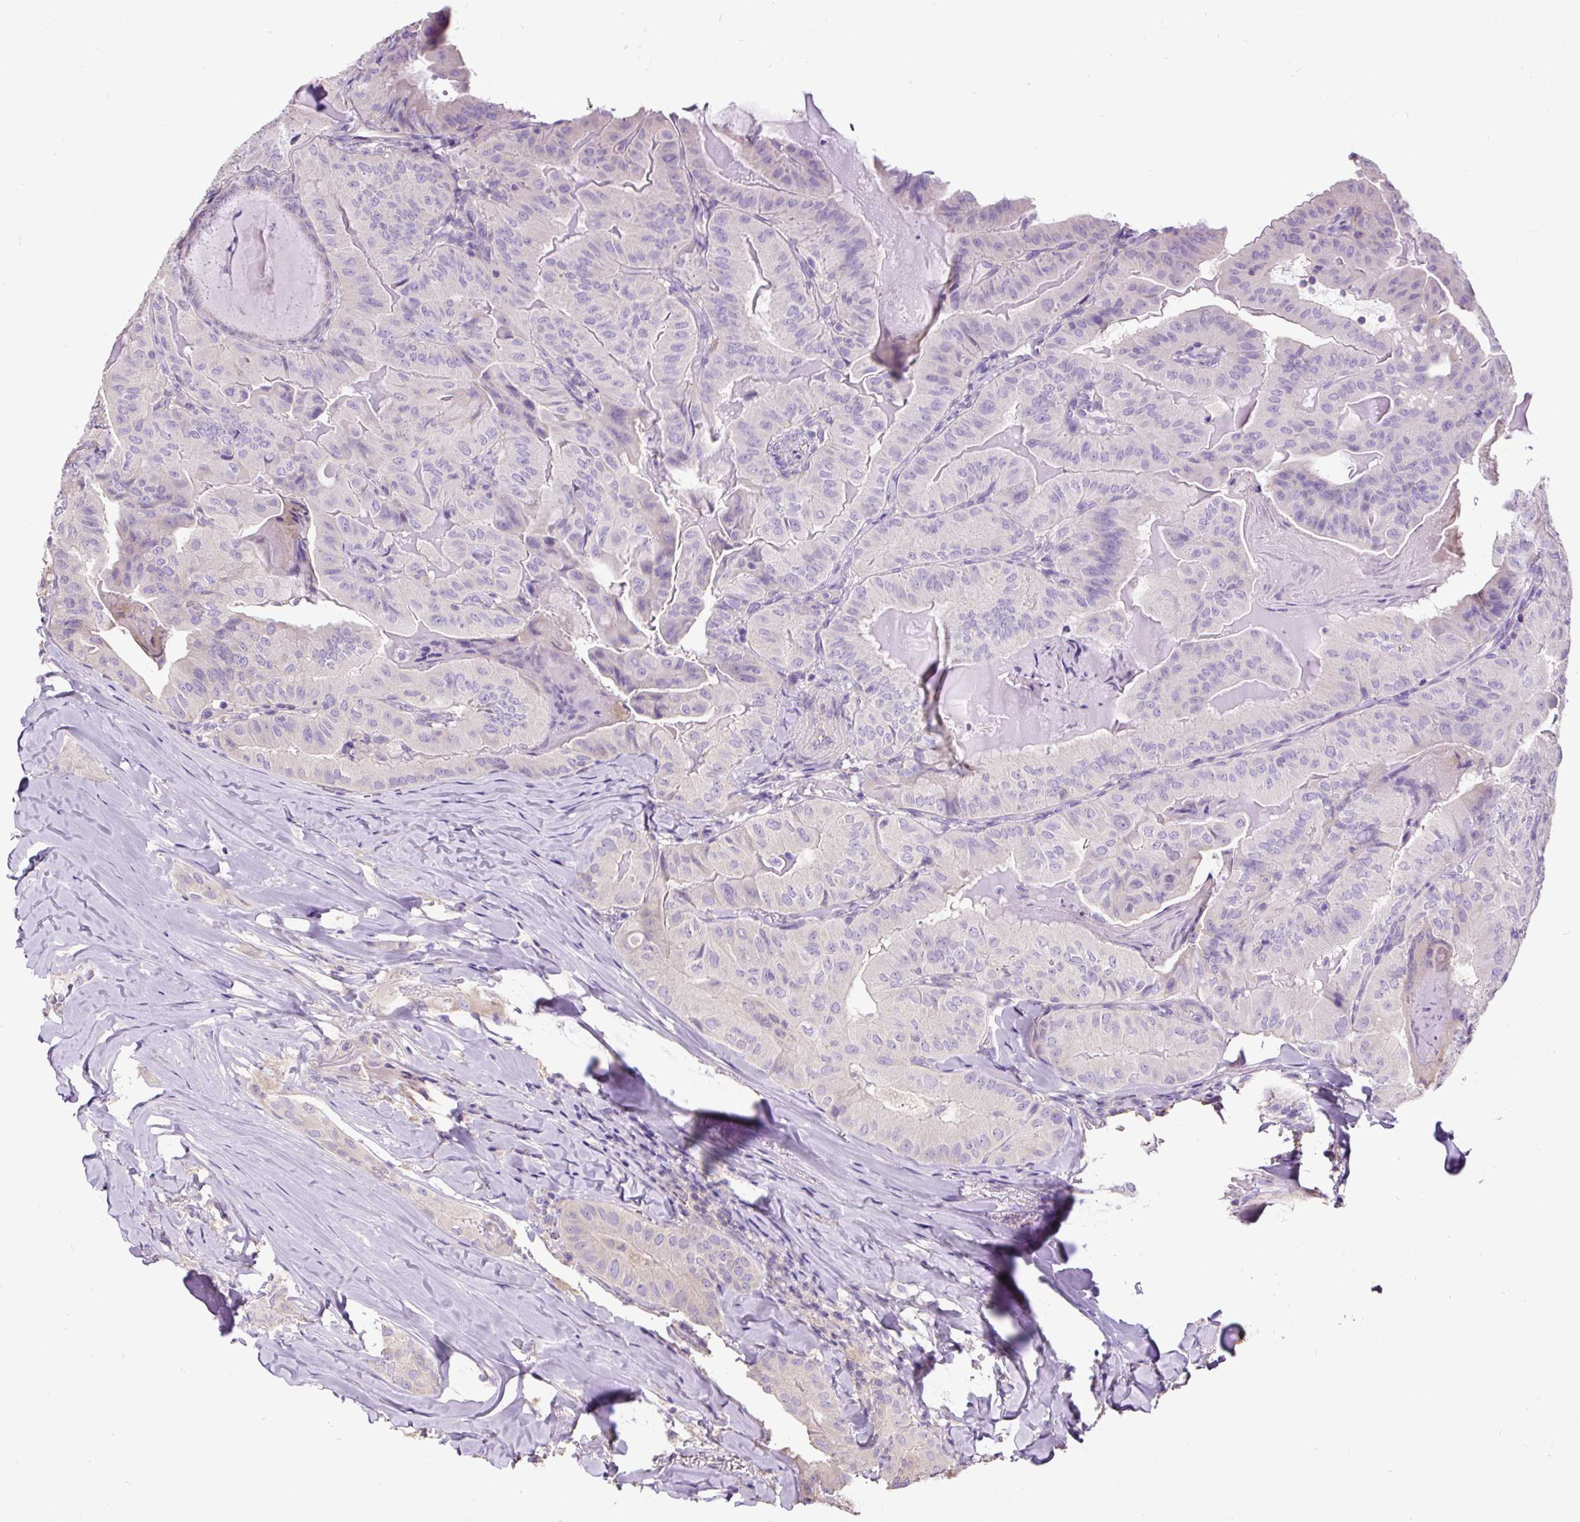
{"staining": {"intensity": "negative", "quantity": "none", "location": "none"}, "tissue": "thyroid cancer", "cell_type": "Tumor cells", "image_type": "cancer", "snomed": [{"axis": "morphology", "description": "Papillary adenocarcinoma, NOS"}, {"axis": "topography", "description": "Thyroid gland"}], "caption": "Immunohistochemistry of human thyroid cancer (papillary adenocarcinoma) exhibits no expression in tumor cells.", "gene": "PDIA2", "patient": {"sex": "female", "age": 68}}